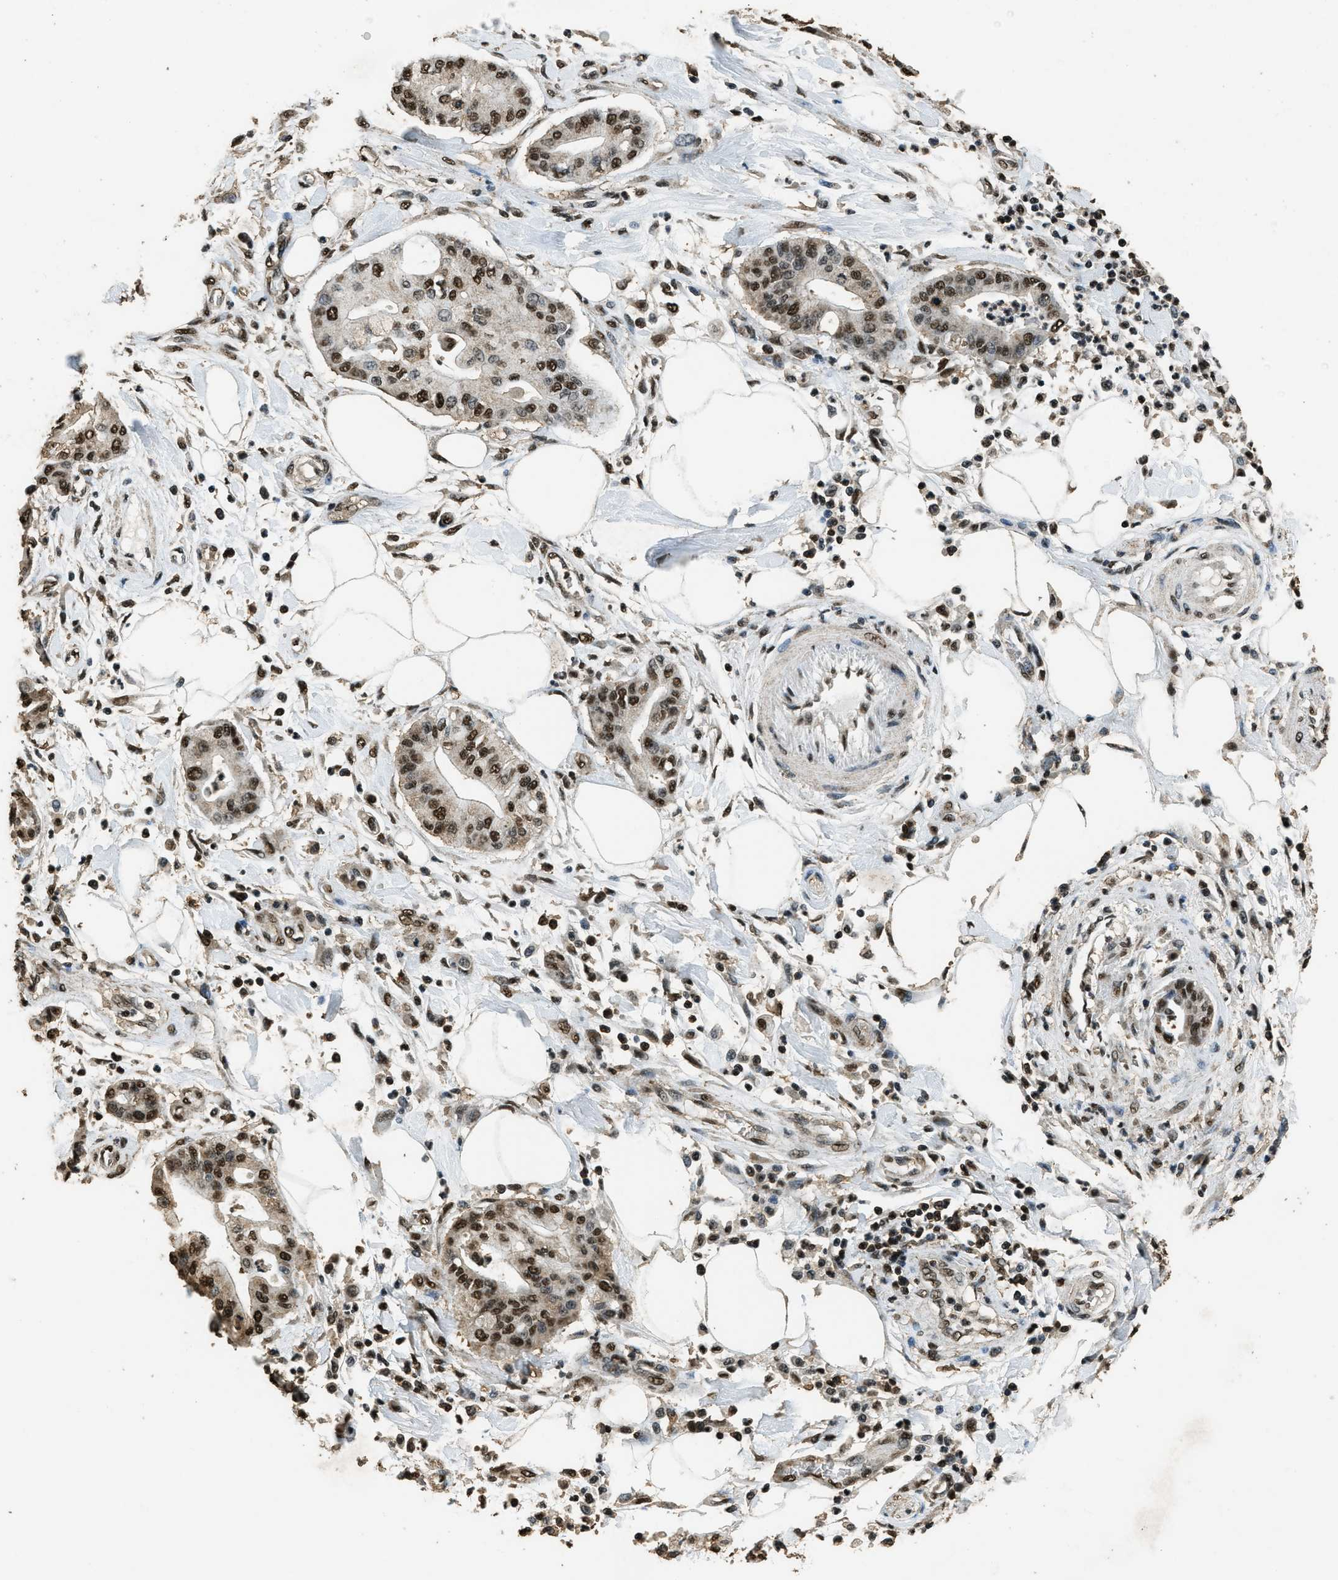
{"staining": {"intensity": "strong", "quantity": ">75%", "location": "nuclear"}, "tissue": "pancreatic cancer", "cell_type": "Tumor cells", "image_type": "cancer", "snomed": [{"axis": "morphology", "description": "Adenocarcinoma, NOS"}, {"axis": "morphology", "description": "Adenocarcinoma, metastatic, NOS"}, {"axis": "topography", "description": "Lymph node"}, {"axis": "topography", "description": "Pancreas"}, {"axis": "topography", "description": "Duodenum"}], "caption": "An immunohistochemistry (IHC) histopathology image of neoplastic tissue is shown. Protein staining in brown labels strong nuclear positivity in pancreatic cancer within tumor cells.", "gene": "MYB", "patient": {"sex": "female", "age": 64}}